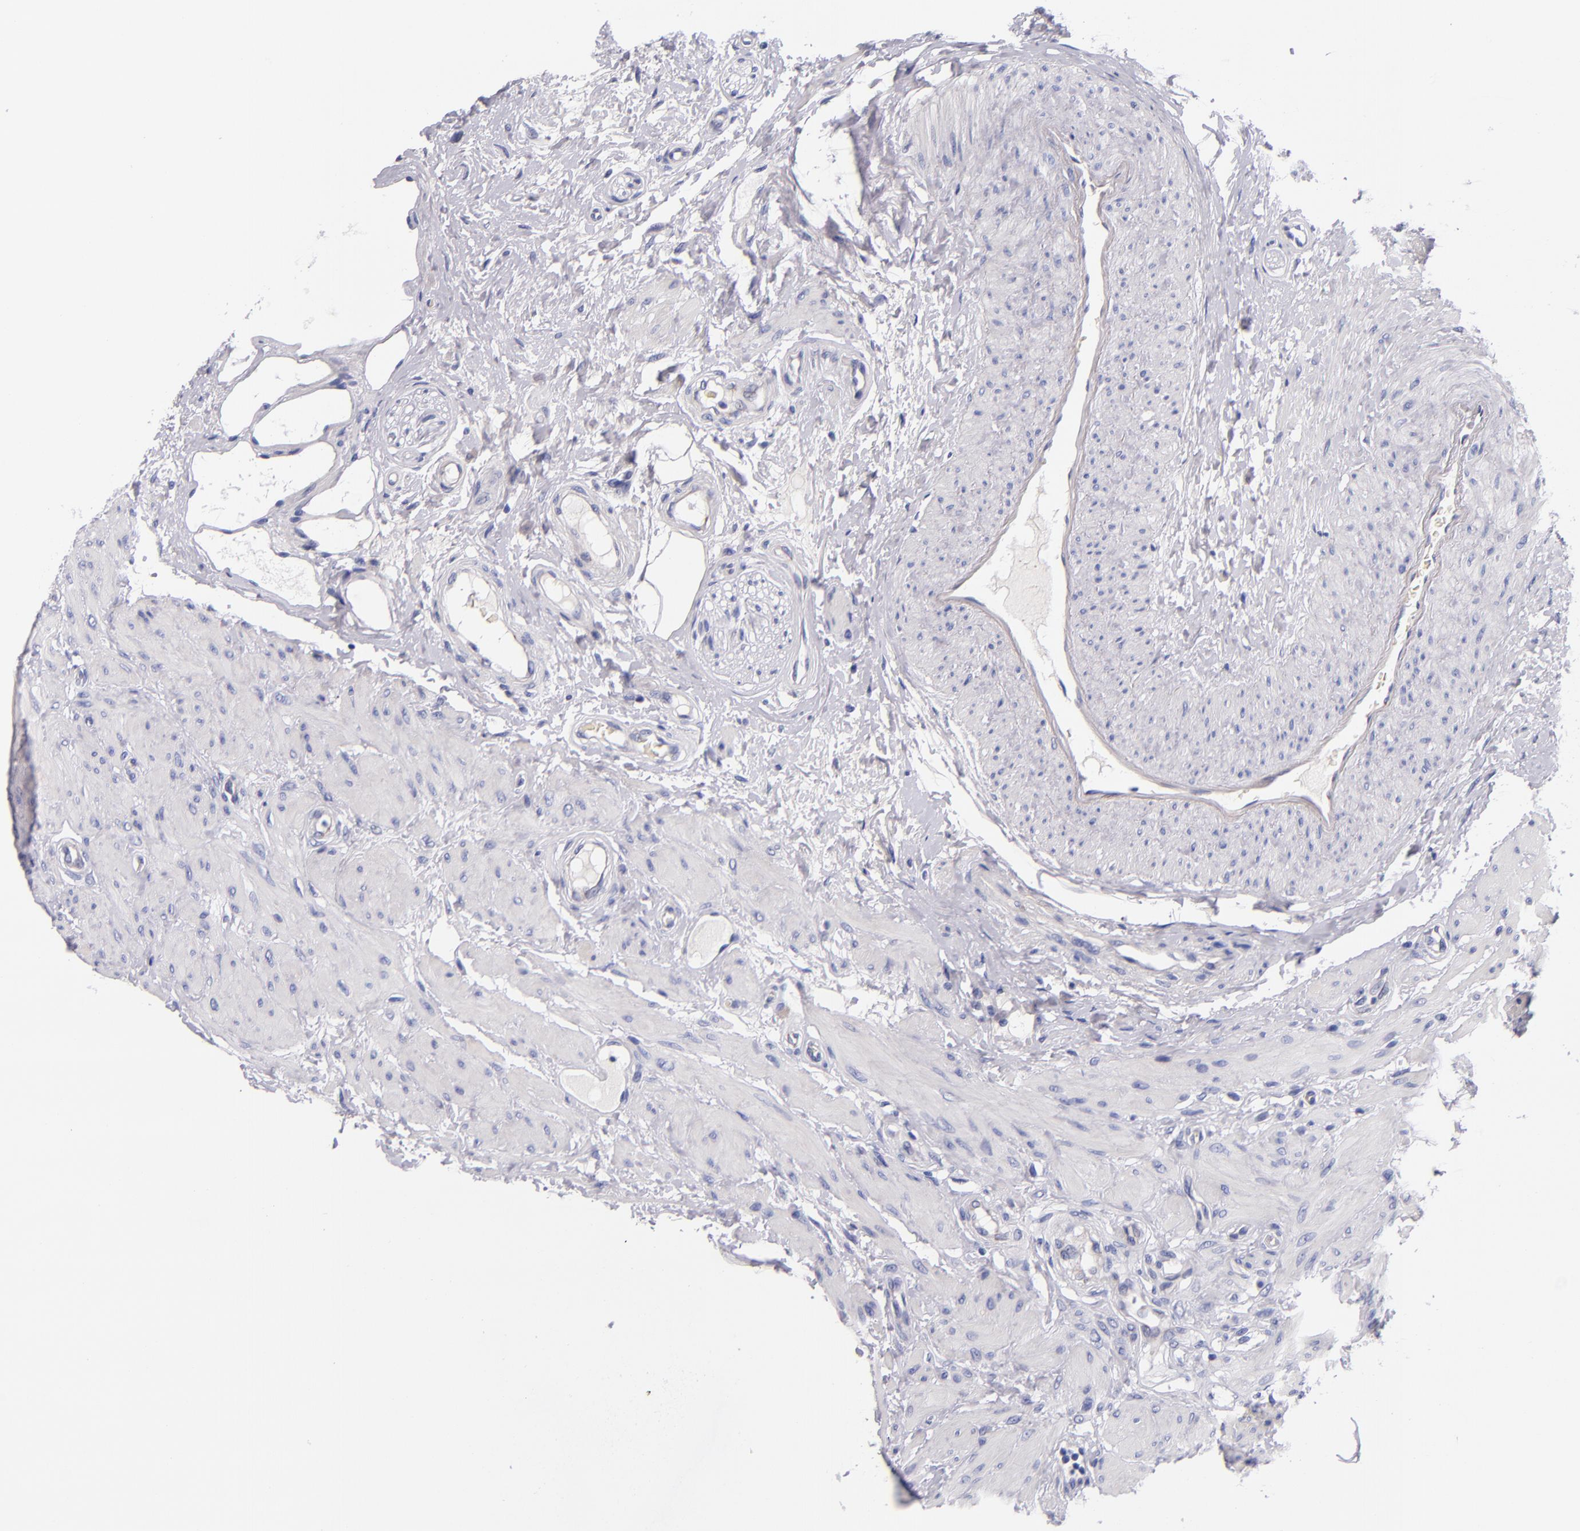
{"staining": {"intensity": "negative", "quantity": "none", "location": "none"}, "tissue": "epididymis", "cell_type": "Glandular cells", "image_type": "normal", "snomed": [{"axis": "morphology", "description": "Normal tissue, NOS"}, {"axis": "topography", "description": "Epididymis"}], "caption": "Immunohistochemistry (IHC) micrograph of unremarkable epididymis: epididymis stained with DAB (3,3'-diaminobenzidine) shows no significant protein expression in glandular cells. (Brightfield microscopy of DAB (3,3'-diaminobenzidine) immunohistochemistry at high magnification).", "gene": "NOS3", "patient": {"sex": "male", "age": 68}}